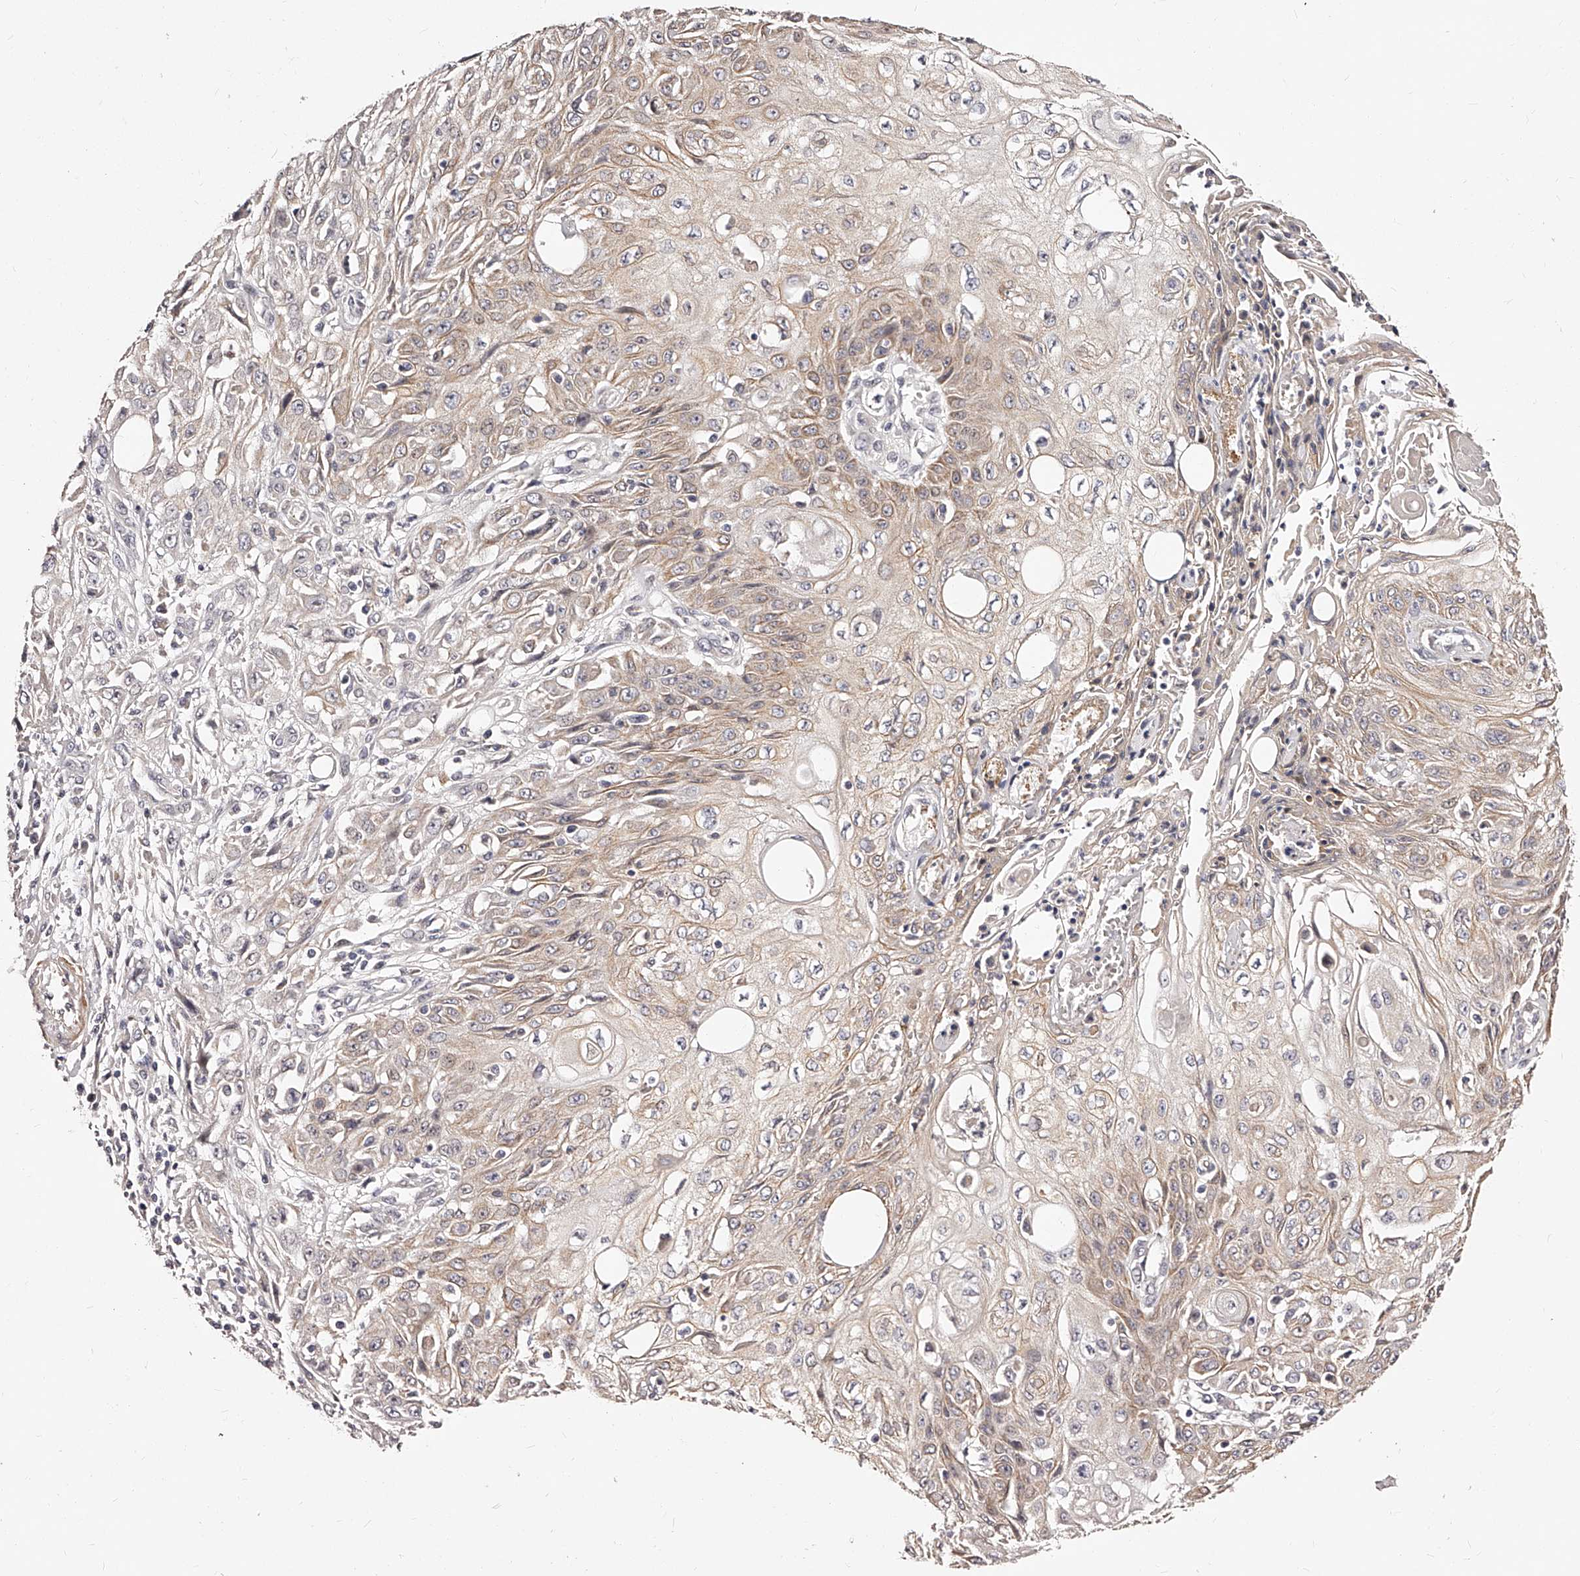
{"staining": {"intensity": "weak", "quantity": "25%-75%", "location": "cytoplasmic/membranous"}, "tissue": "skin cancer", "cell_type": "Tumor cells", "image_type": "cancer", "snomed": [{"axis": "morphology", "description": "Squamous cell carcinoma, NOS"}, {"axis": "morphology", "description": "Squamous cell carcinoma, metastatic, NOS"}, {"axis": "topography", "description": "Skin"}, {"axis": "topography", "description": "Lymph node"}], "caption": "This is an image of immunohistochemistry (IHC) staining of skin metastatic squamous cell carcinoma, which shows weak staining in the cytoplasmic/membranous of tumor cells.", "gene": "ZNF502", "patient": {"sex": "male", "age": 75}}